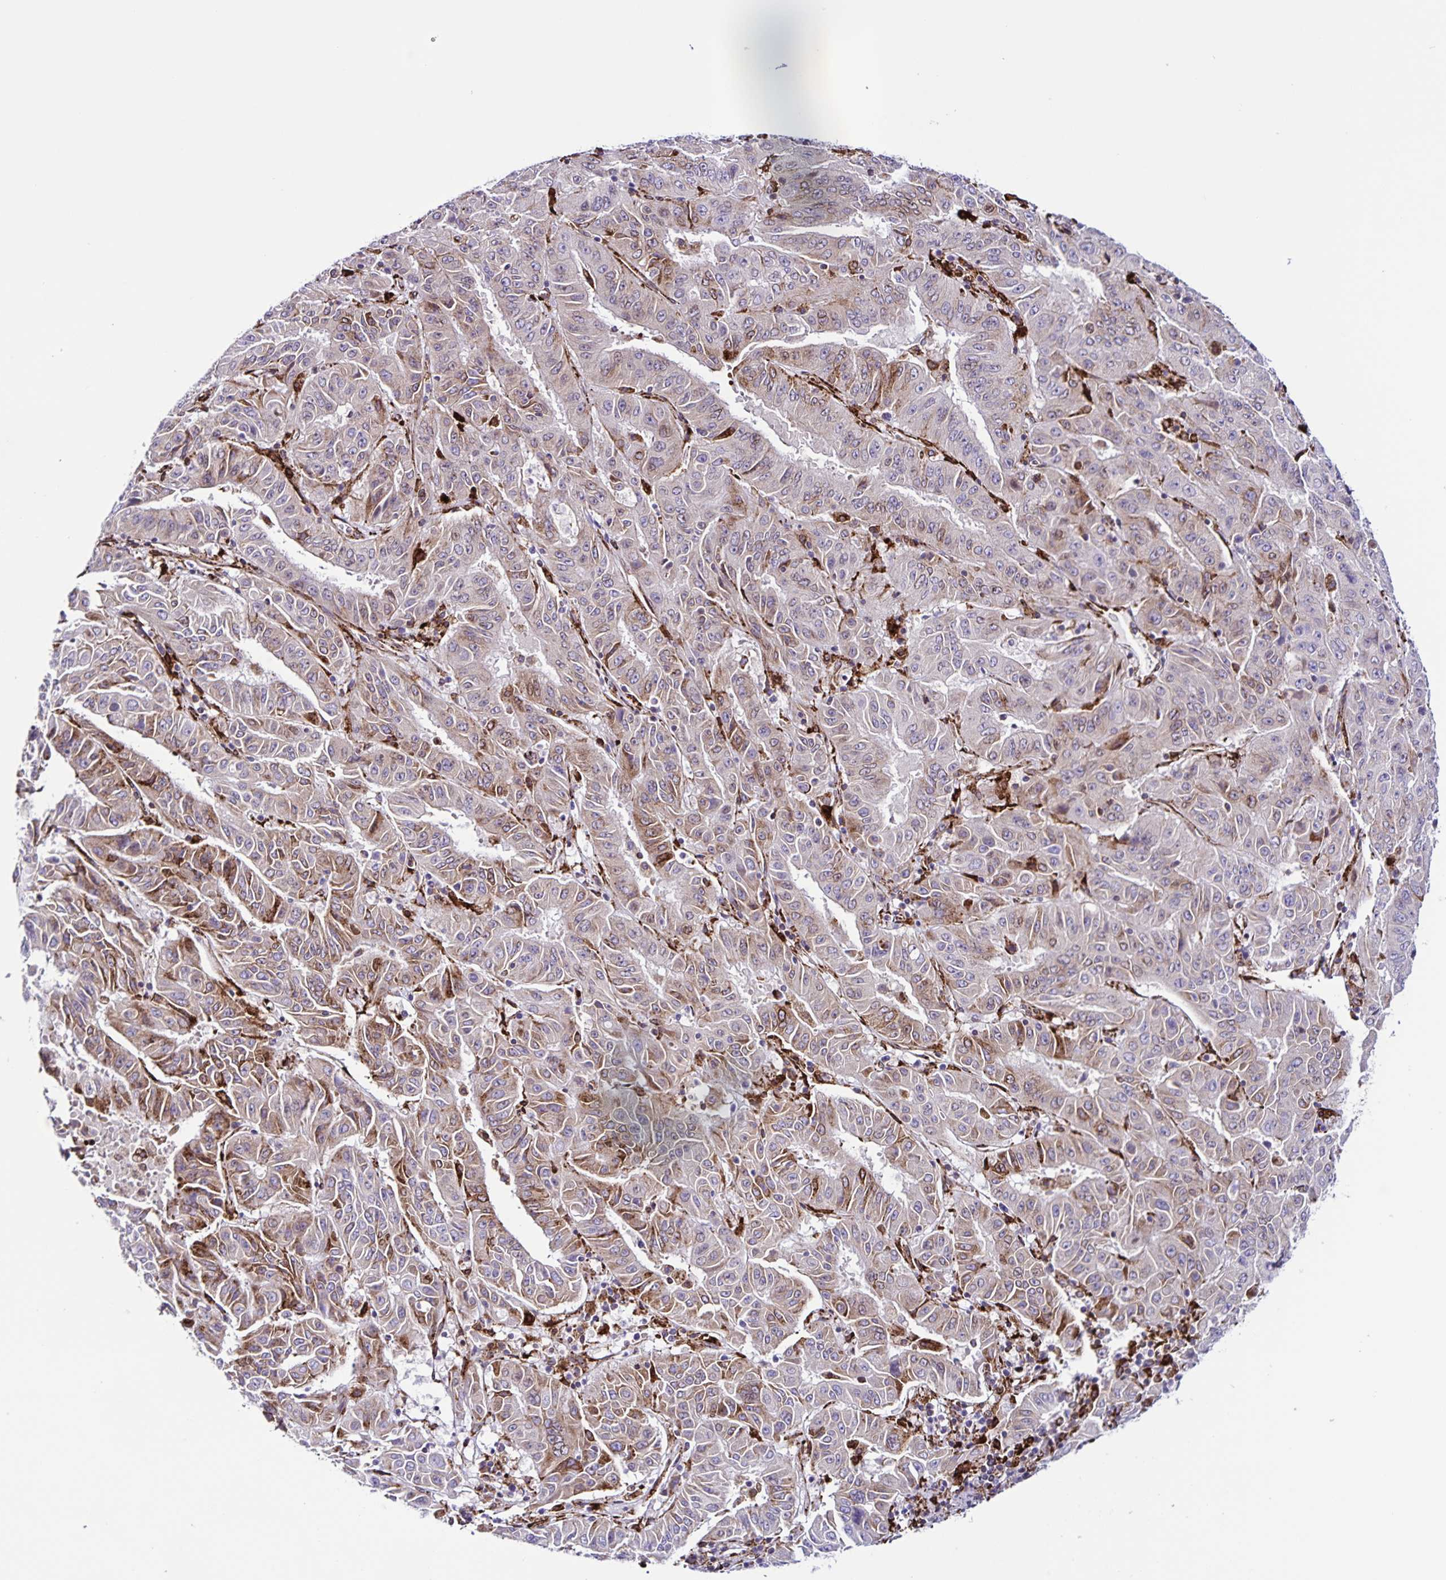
{"staining": {"intensity": "moderate", "quantity": "25%-75%", "location": "cytoplasmic/membranous"}, "tissue": "pancreatic cancer", "cell_type": "Tumor cells", "image_type": "cancer", "snomed": [{"axis": "morphology", "description": "Adenocarcinoma, NOS"}, {"axis": "topography", "description": "Pancreas"}], "caption": "A photomicrograph of pancreatic cancer (adenocarcinoma) stained for a protein demonstrates moderate cytoplasmic/membranous brown staining in tumor cells.", "gene": "OSBPL5", "patient": {"sex": "male", "age": 63}}